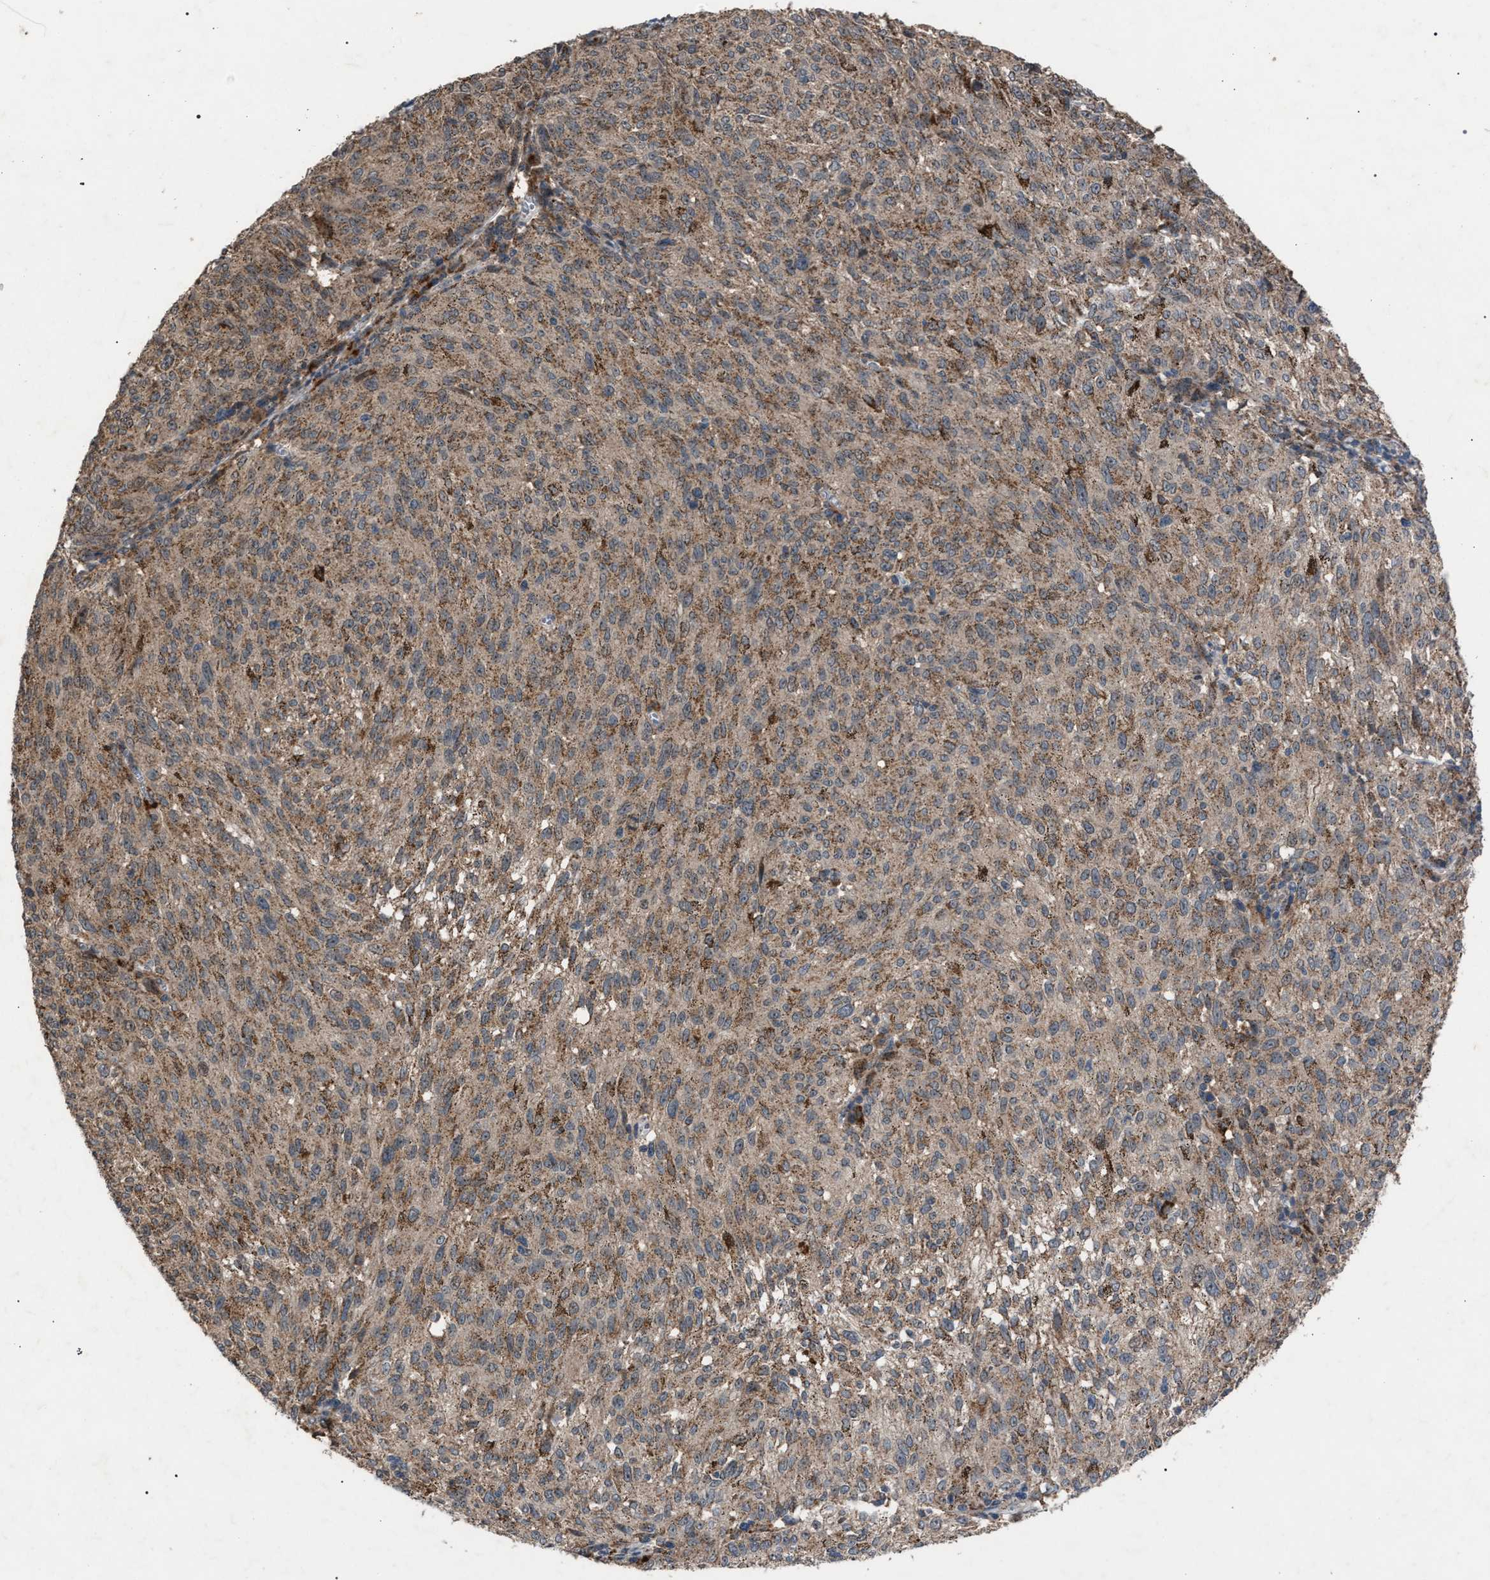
{"staining": {"intensity": "weak", "quantity": ">75%", "location": "cytoplasmic/membranous"}, "tissue": "melanoma", "cell_type": "Tumor cells", "image_type": "cancer", "snomed": [{"axis": "morphology", "description": "Malignant melanoma, NOS"}, {"axis": "topography", "description": "Skin"}], "caption": "A brown stain labels weak cytoplasmic/membranous positivity of a protein in human malignant melanoma tumor cells.", "gene": "HSD17B4", "patient": {"sex": "female", "age": 72}}